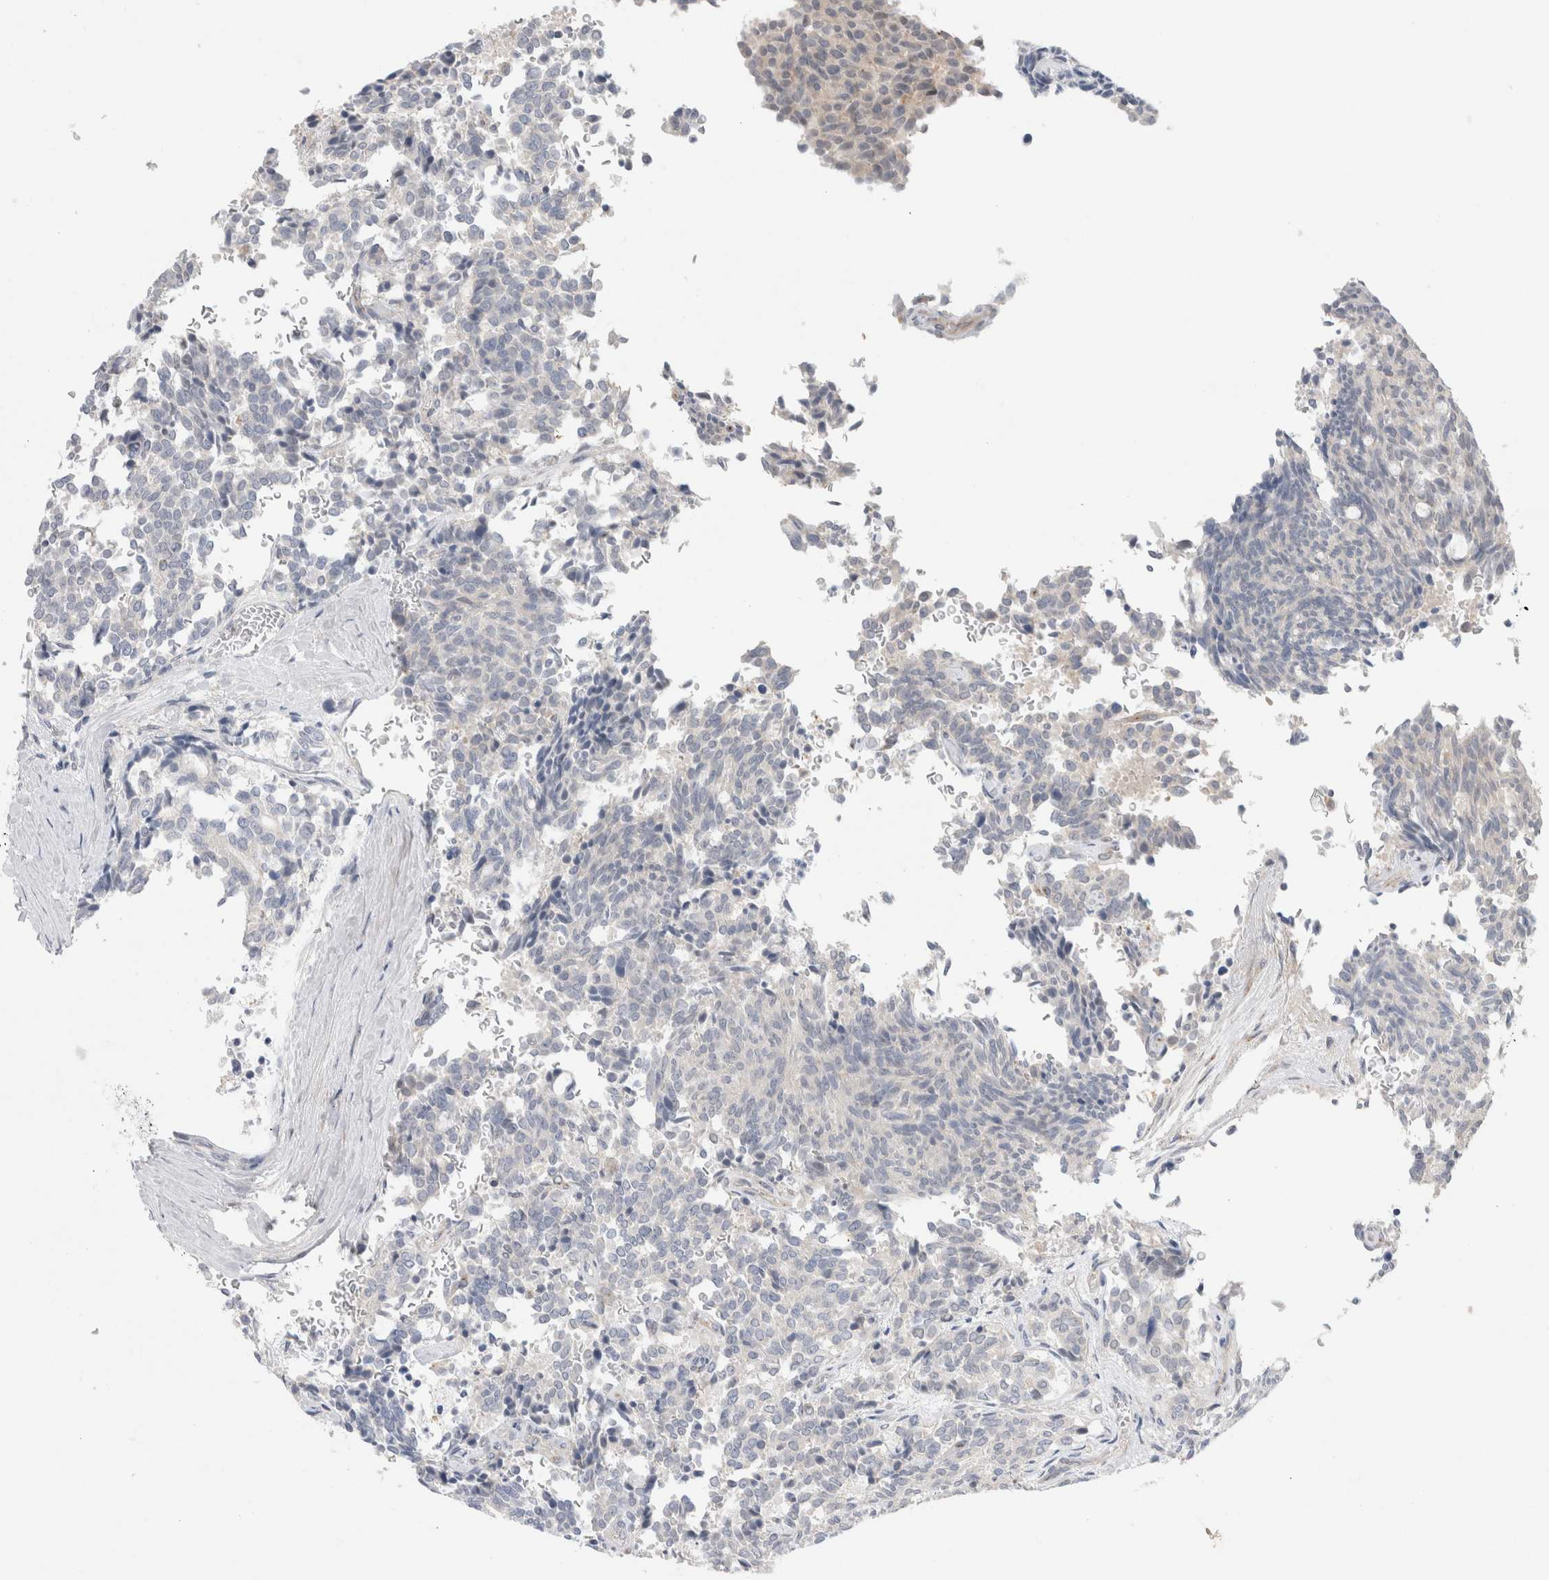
{"staining": {"intensity": "negative", "quantity": "none", "location": "none"}, "tissue": "carcinoid", "cell_type": "Tumor cells", "image_type": "cancer", "snomed": [{"axis": "morphology", "description": "Carcinoid, malignant, NOS"}, {"axis": "topography", "description": "Pancreas"}], "caption": "The histopathology image displays no significant expression in tumor cells of carcinoid. The staining was performed using DAB (3,3'-diaminobenzidine) to visualize the protein expression in brown, while the nuclei were stained in blue with hematoxylin (Magnification: 20x).", "gene": "BICD2", "patient": {"sex": "female", "age": 54}}